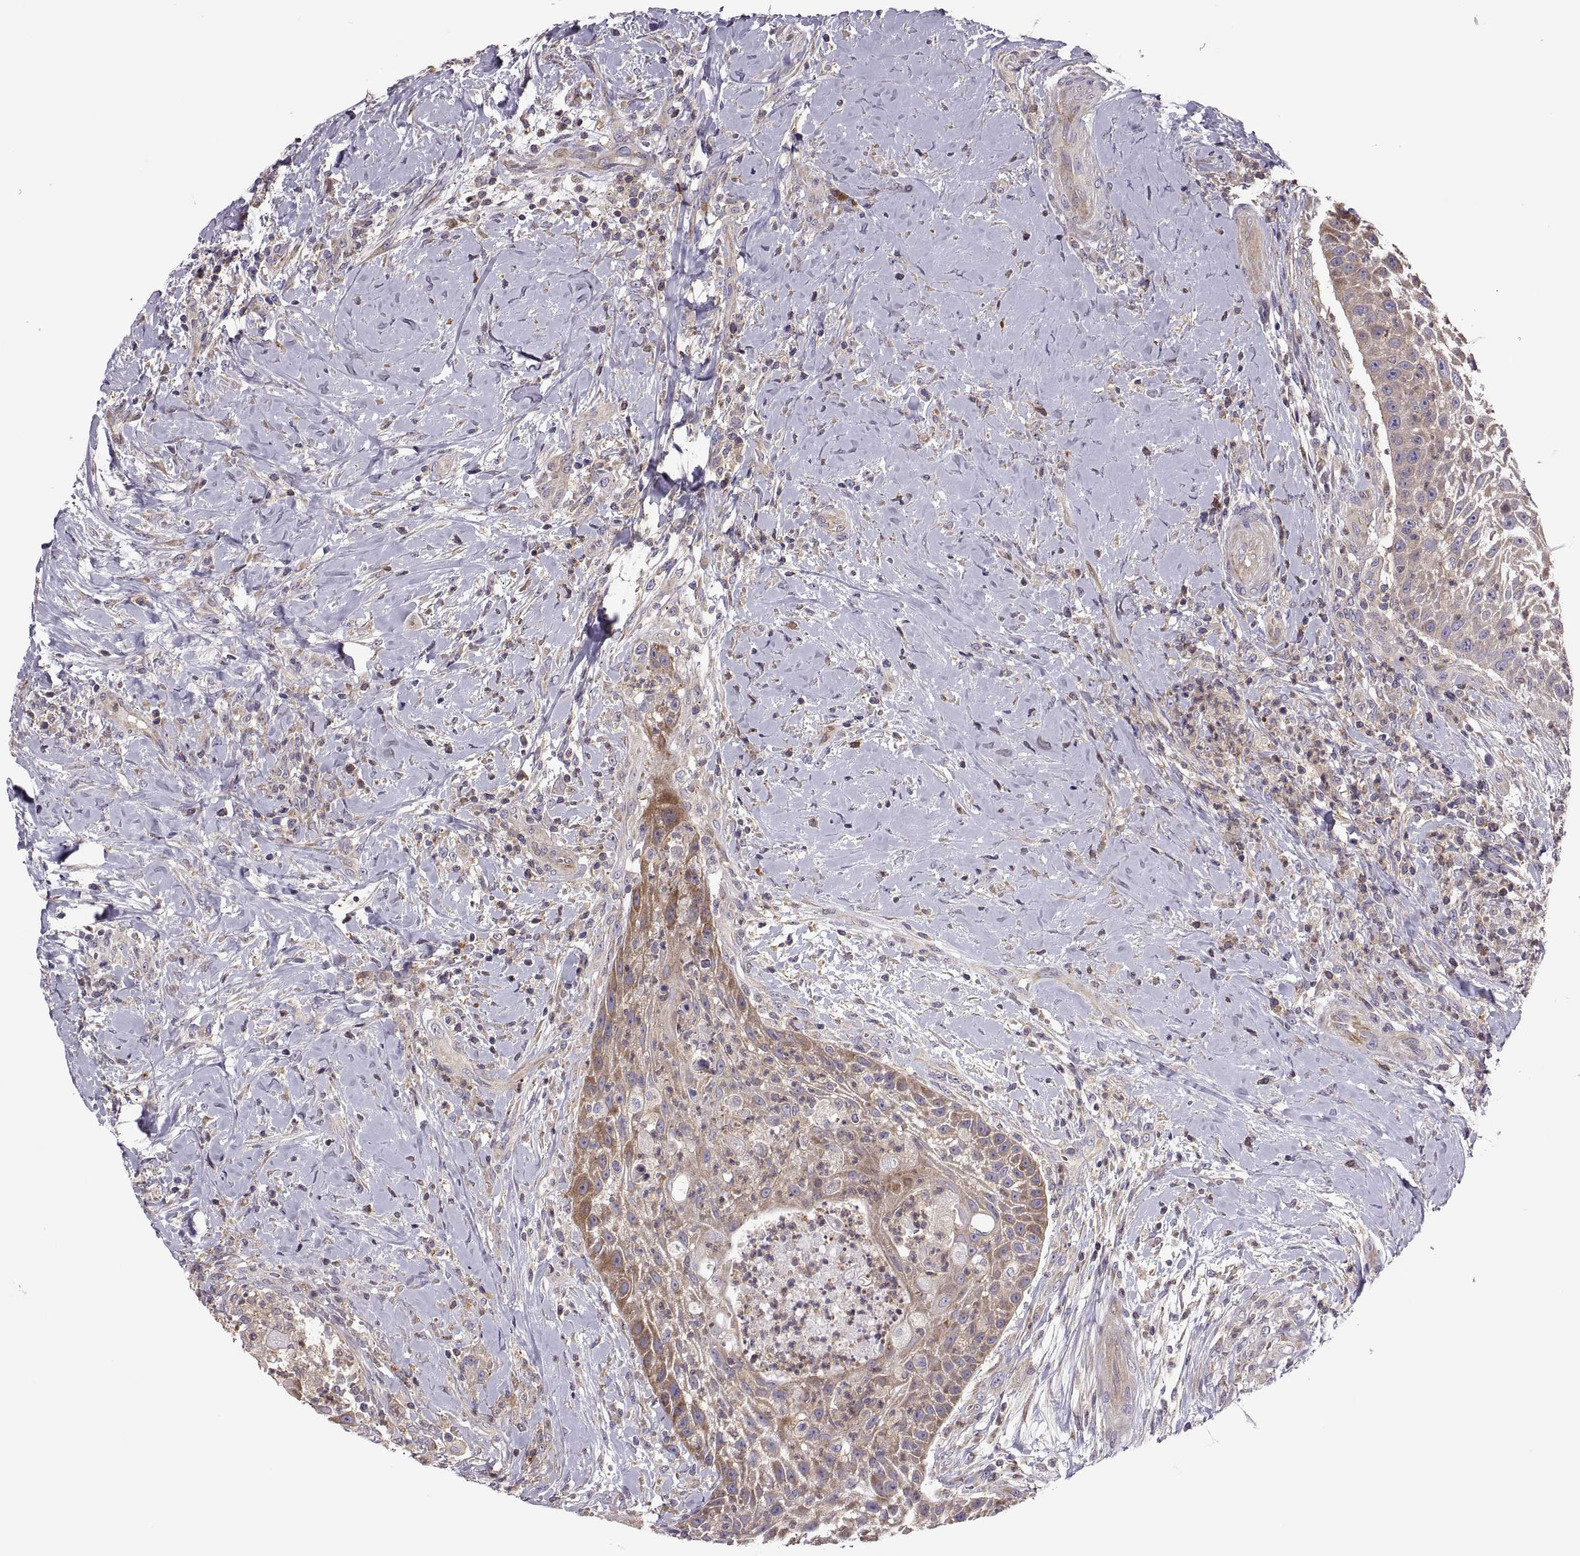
{"staining": {"intensity": "moderate", "quantity": ">75%", "location": "cytoplasmic/membranous"}, "tissue": "head and neck cancer", "cell_type": "Tumor cells", "image_type": "cancer", "snomed": [{"axis": "morphology", "description": "Squamous cell carcinoma, NOS"}, {"axis": "topography", "description": "Head-Neck"}], "caption": "Immunohistochemistry (IHC) micrograph of neoplastic tissue: human head and neck cancer (squamous cell carcinoma) stained using IHC demonstrates medium levels of moderate protein expression localized specifically in the cytoplasmic/membranous of tumor cells, appearing as a cytoplasmic/membranous brown color.", "gene": "SPATA32", "patient": {"sex": "male", "age": 69}}